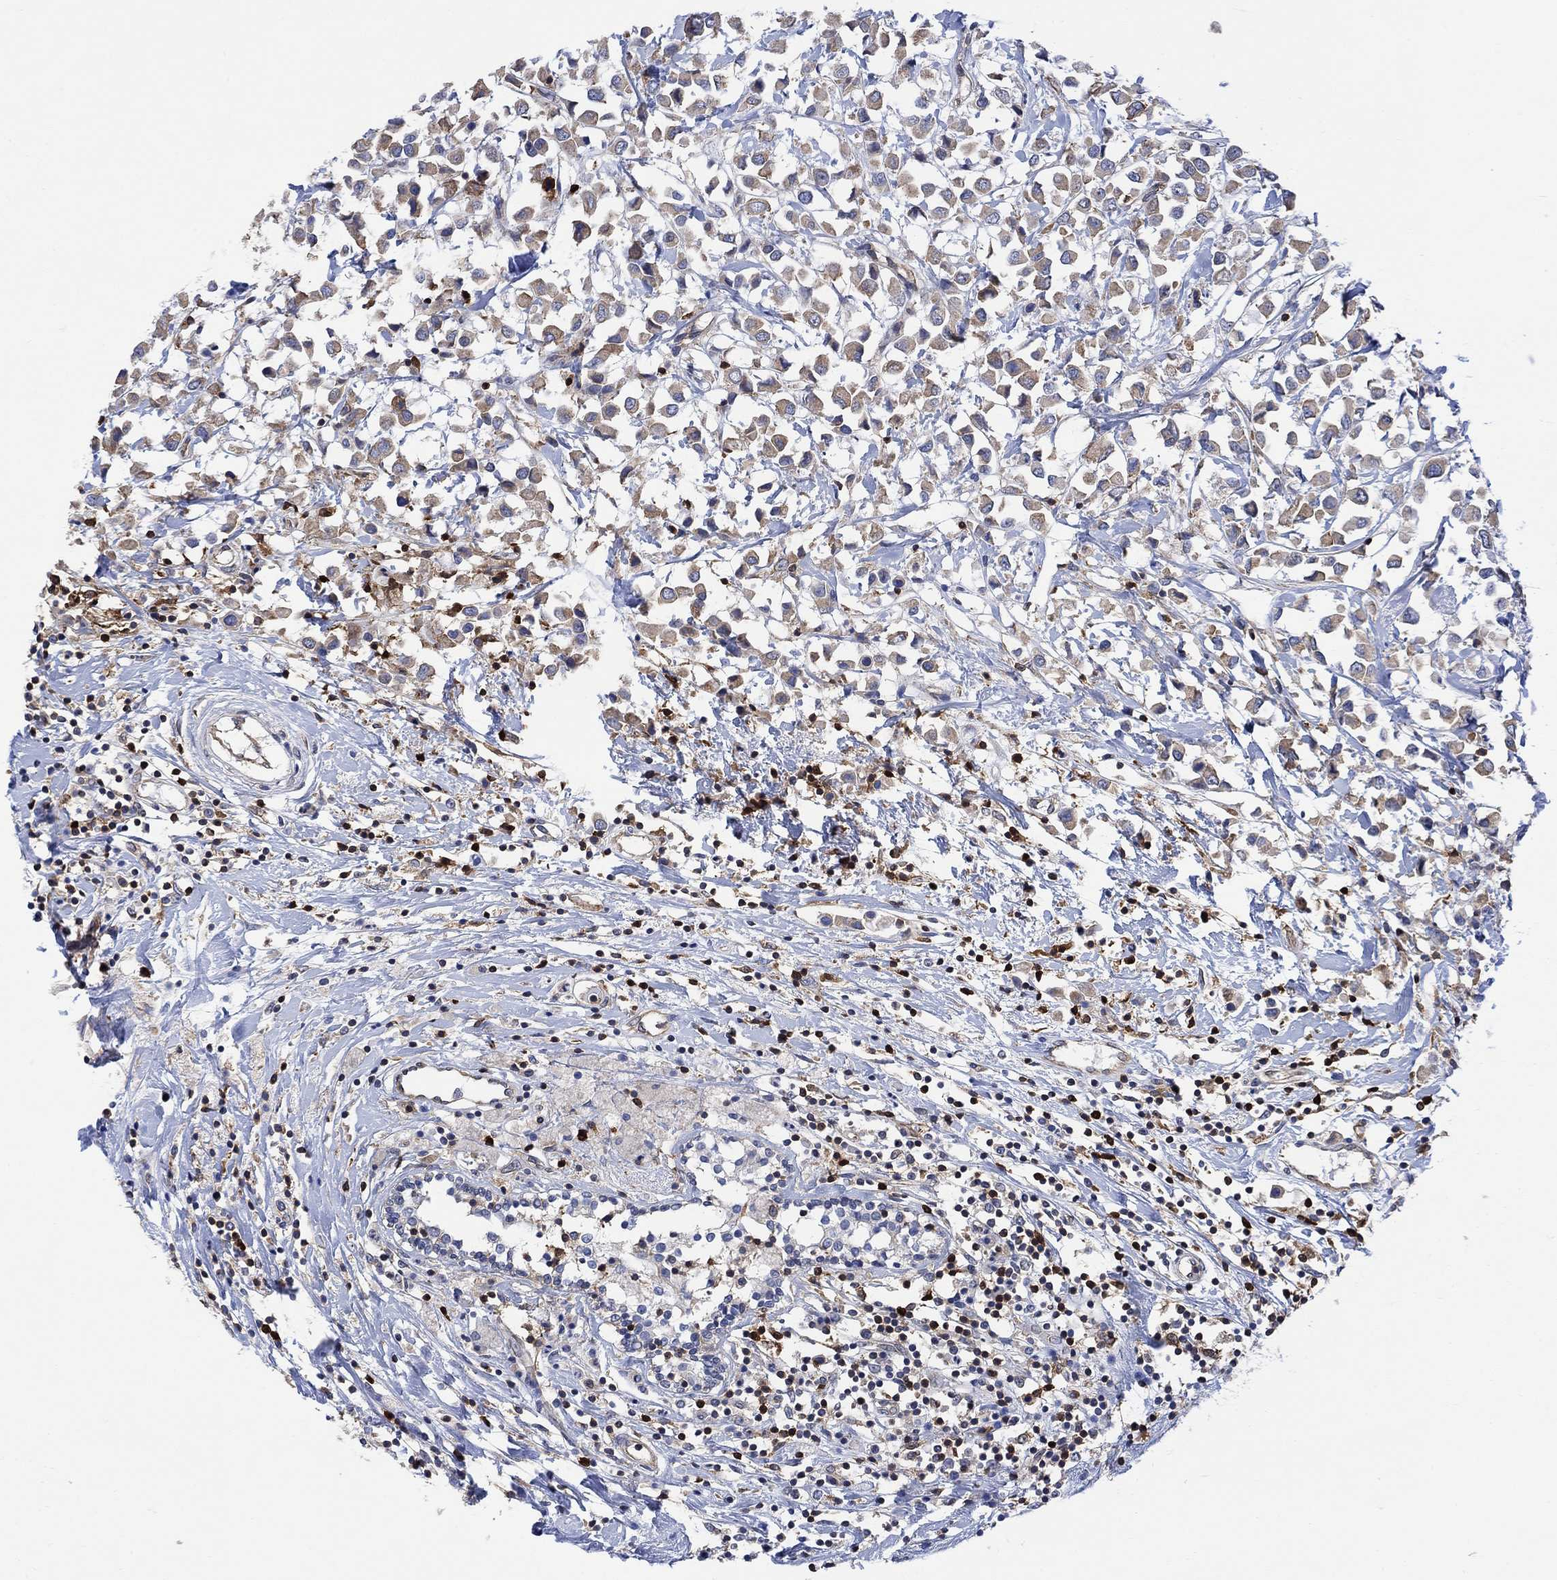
{"staining": {"intensity": "weak", "quantity": ">75%", "location": "cytoplasmic/membranous"}, "tissue": "breast cancer", "cell_type": "Tumor cells", "image_type": "cancer", "snomed": [{"axis": "morphology", "description": "Duct carcinoma"}, {"axis": "topography", "description": "Breast"}], "caption": "Breast cancer (intraductal carcinoma) was stained to show a protein in brown. There is low levels of weak cytoplasmic/membranous positivity in approximately >75% of tumor cells.", "gene": "GBP5", "patient": {"sex": "female", "age": 61}}